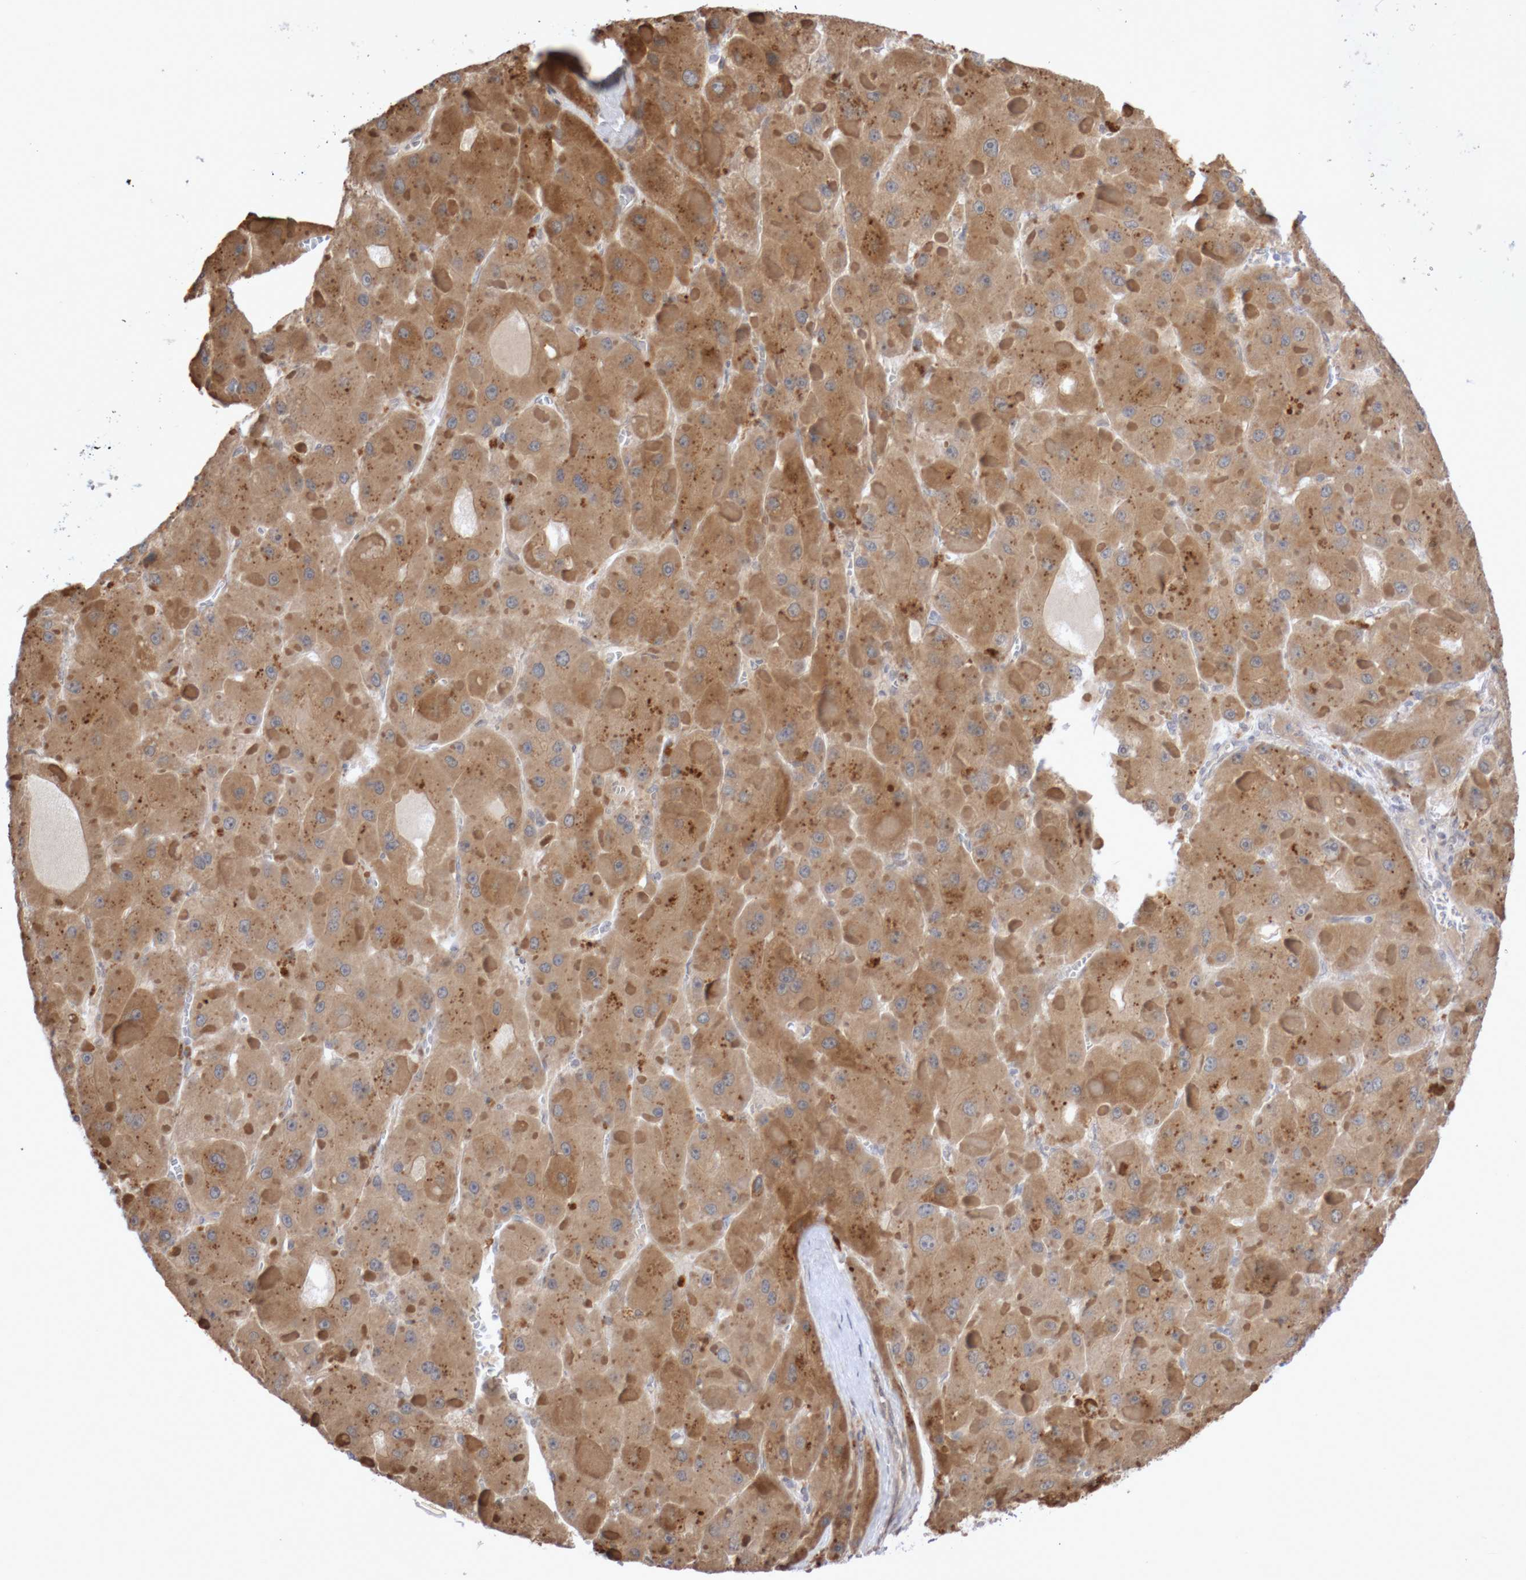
{"staining": {"intensity": "moderate", "quantity": ">75%", "location": "cytoplasmic/membranous"}, "tissue": "liver cancer", "cell_type": "Tumor cells", "image_type": "cancer", "snomed": [{"axis": "morphology", "description": "Carcinoma, Hepatocellular, NOS"}, {"axis": "topography", "description": "Liver"}], "caption": "Human liver cancer stained with a protein marker exhibits moderate staining in tumor cells.", "gene": "DPH7", "patient": {"sex": "female", "age": 73}}